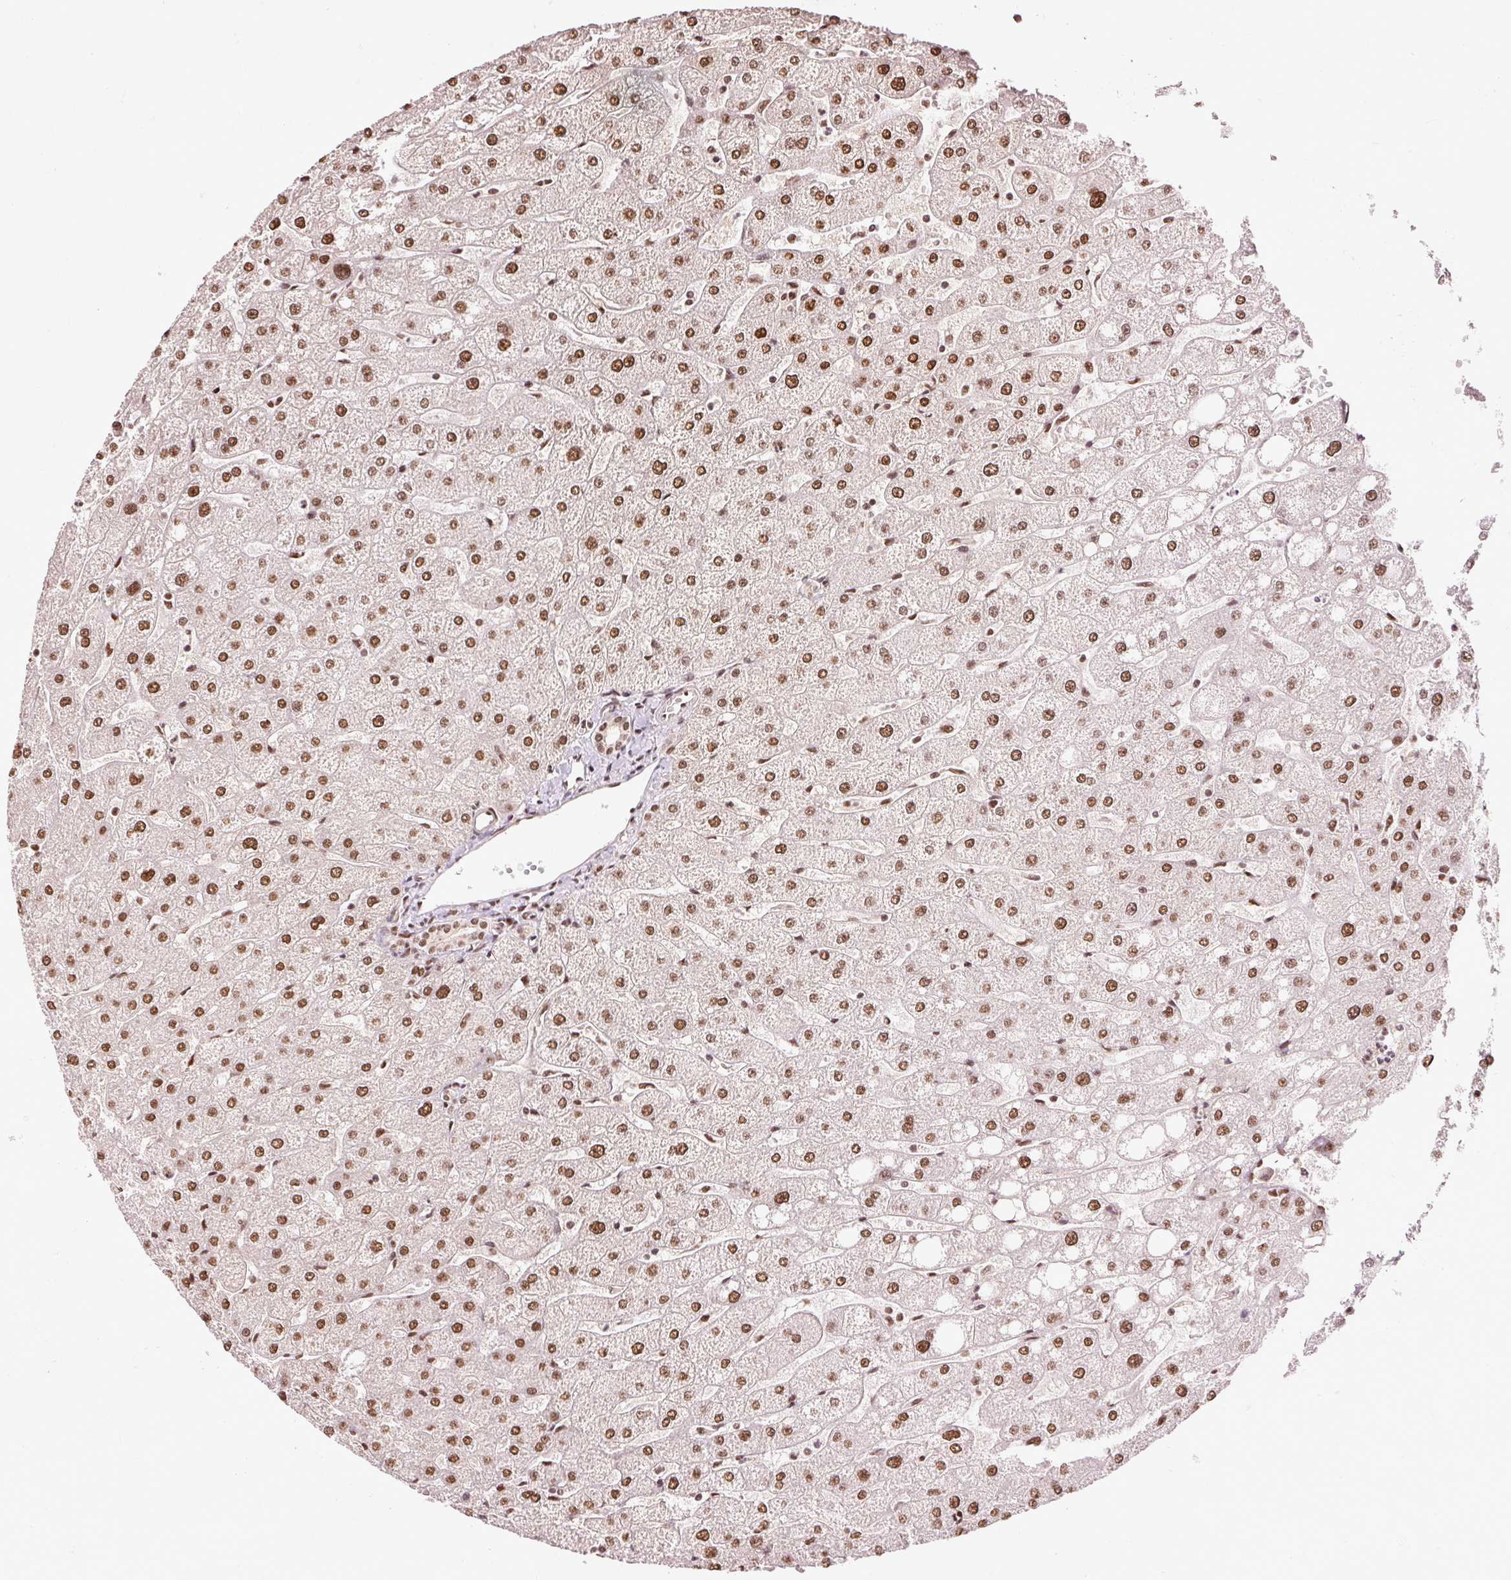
{"staining": {"intensity": "moderate", "quantity": ">75%", "location": "nuclear"}, "tissue": "liver", "cell_type": "Cholangiocytes", "image_type": "normal", "snomed": [{"axis": "morphology", "description": "Normal tissue, NOS"}, {"axis": "topography", "description": "Liver"}], "caption": "Immunohistochemistry (IHC) image of benign liver: liver stained using IHC reveals medium levels of moderate protein expression localized specifically in the nuclear of cholangiocytes, appearing as a nuclear brown color.", "gene": "ZBTB44", "patient": {"sex": "male", "age": 67}}